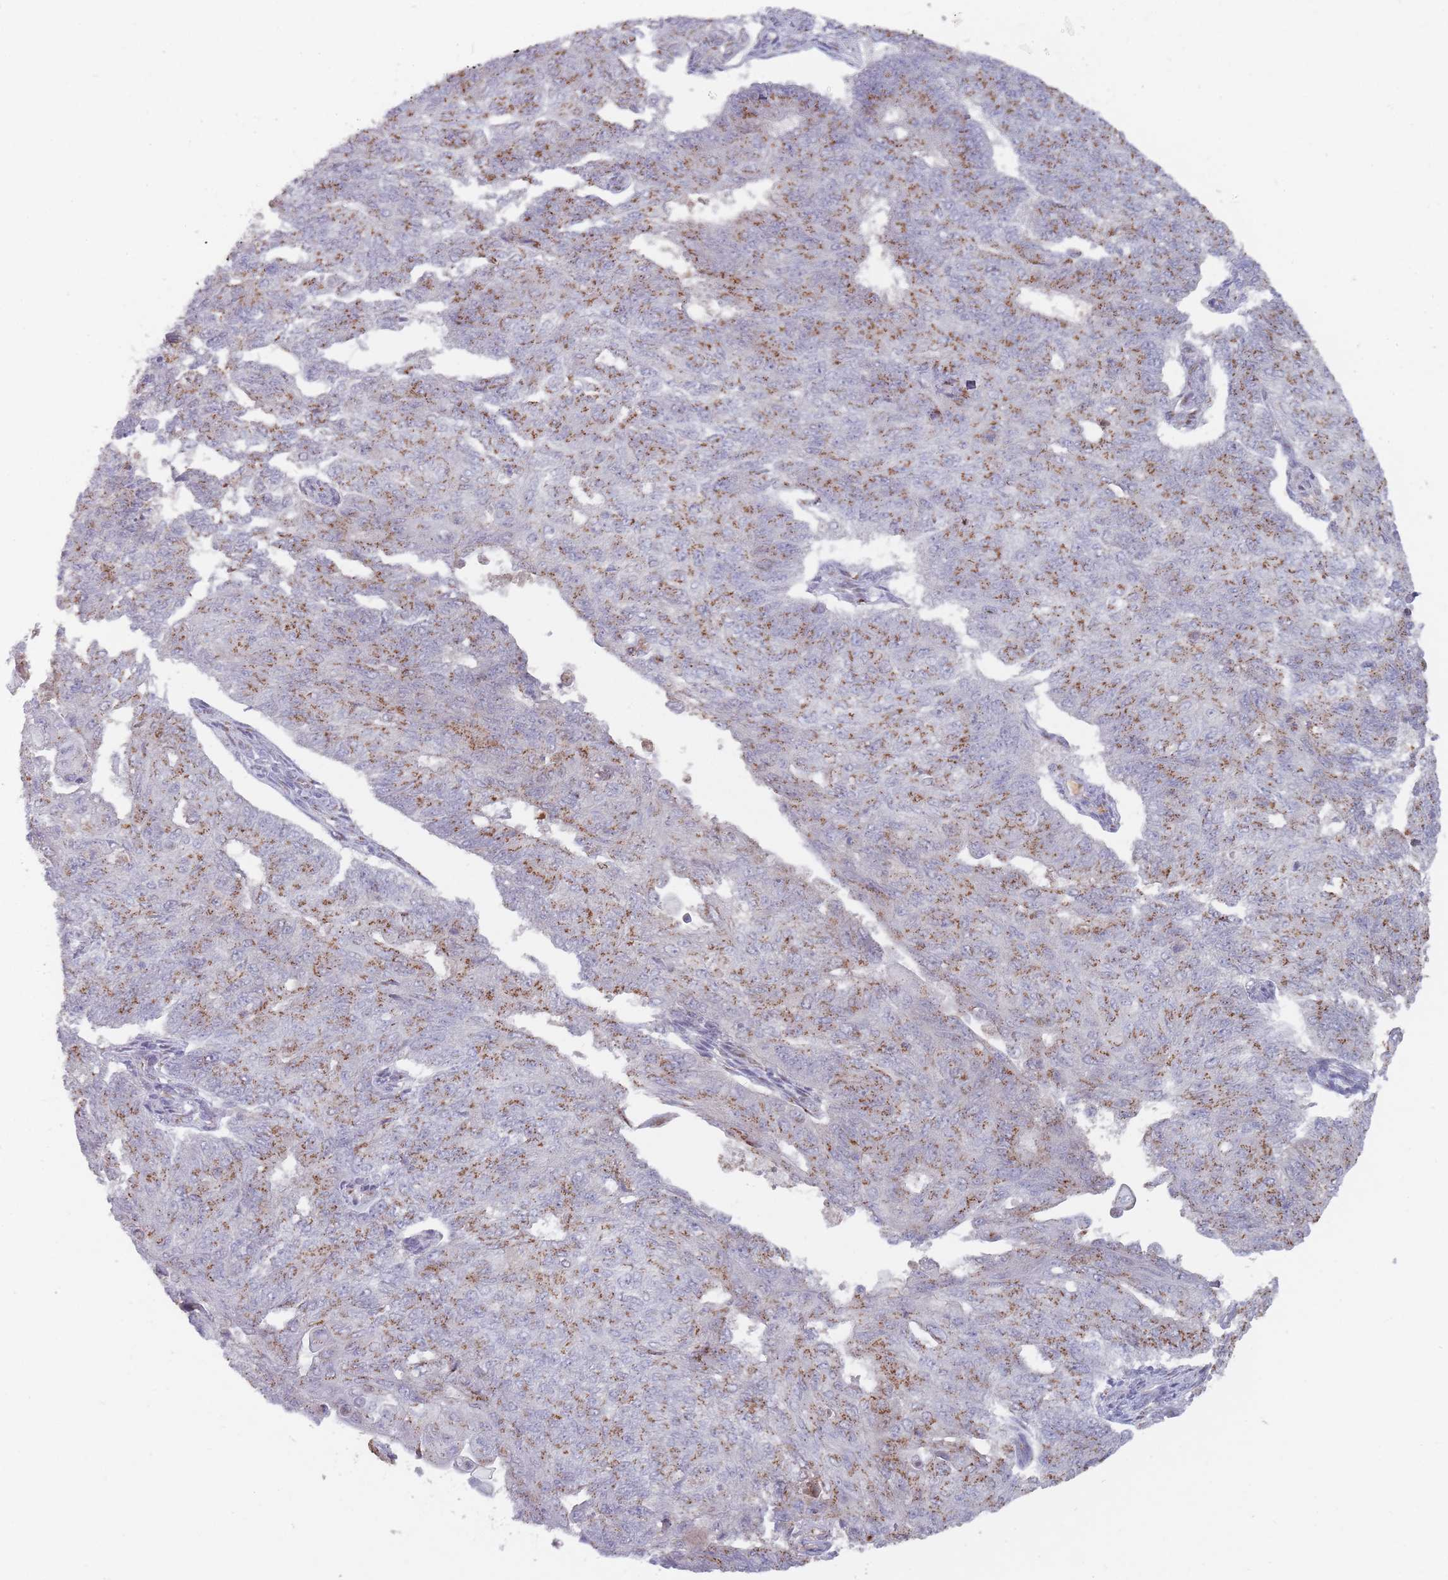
{"staining": {"intensity": "moderate", "quantity": ">75%", "location": "cytoplasmic/membranous"}, "tissue": "endometrial cancer", "cell_type": "Tumor cells", "image_type": "cancer", "snomed": [{"axis": "morphology", "description": "Adenocarcinoma, NOS"}, {"axis": "topography", "description": "Endometrium"}], "caption": "Human endometrial cancer (adenocarcinoma) stained with a protein marker displays moderate staining in tumor cells.", "gene": "MAN1B1", "patient": {"sex": "female", "age": 32}}